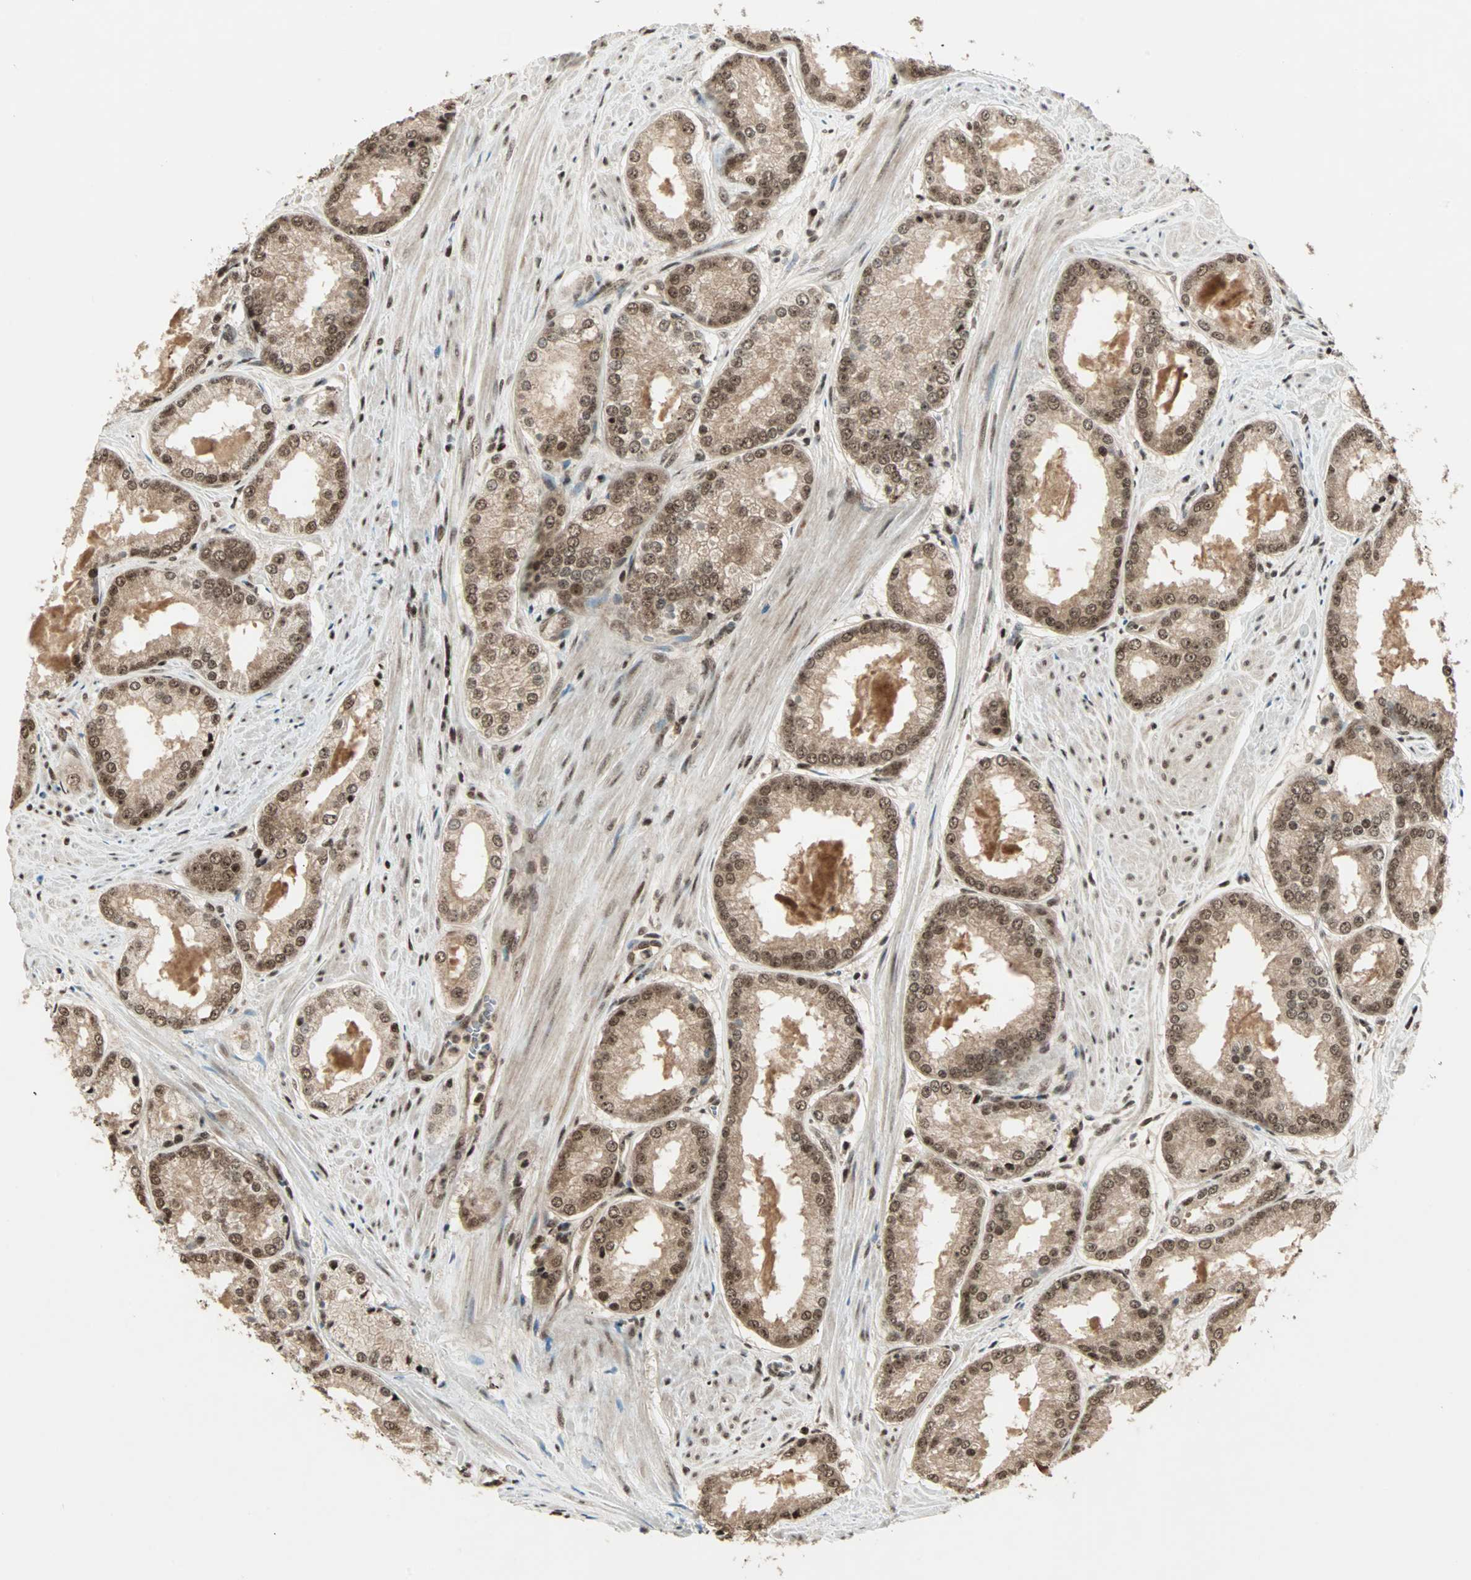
{"staining": {"intensity": "moderate", "quantity": ">75%", "location": "cytoplasmic/membranous,nuclear"}, "tissue": "prostate cancer", "cell_type": "Tumor cells", "image_type": "cancer", "snomed": [{"axis": "morphology", "description": "Adenocarcinoma, Low grade"}, {"axis": "topography", "description": "Prostate"}], "caption": "There is medium levels of moderate cytoplasmic/membranous and nuclear staining in tumor cells of low-grade adenocarcinoma (prostate), as demonstrated by immunohistochemical staining (brown color).", "gene": "ZNF44", "patient": {"sex": "male", "age": 64}}